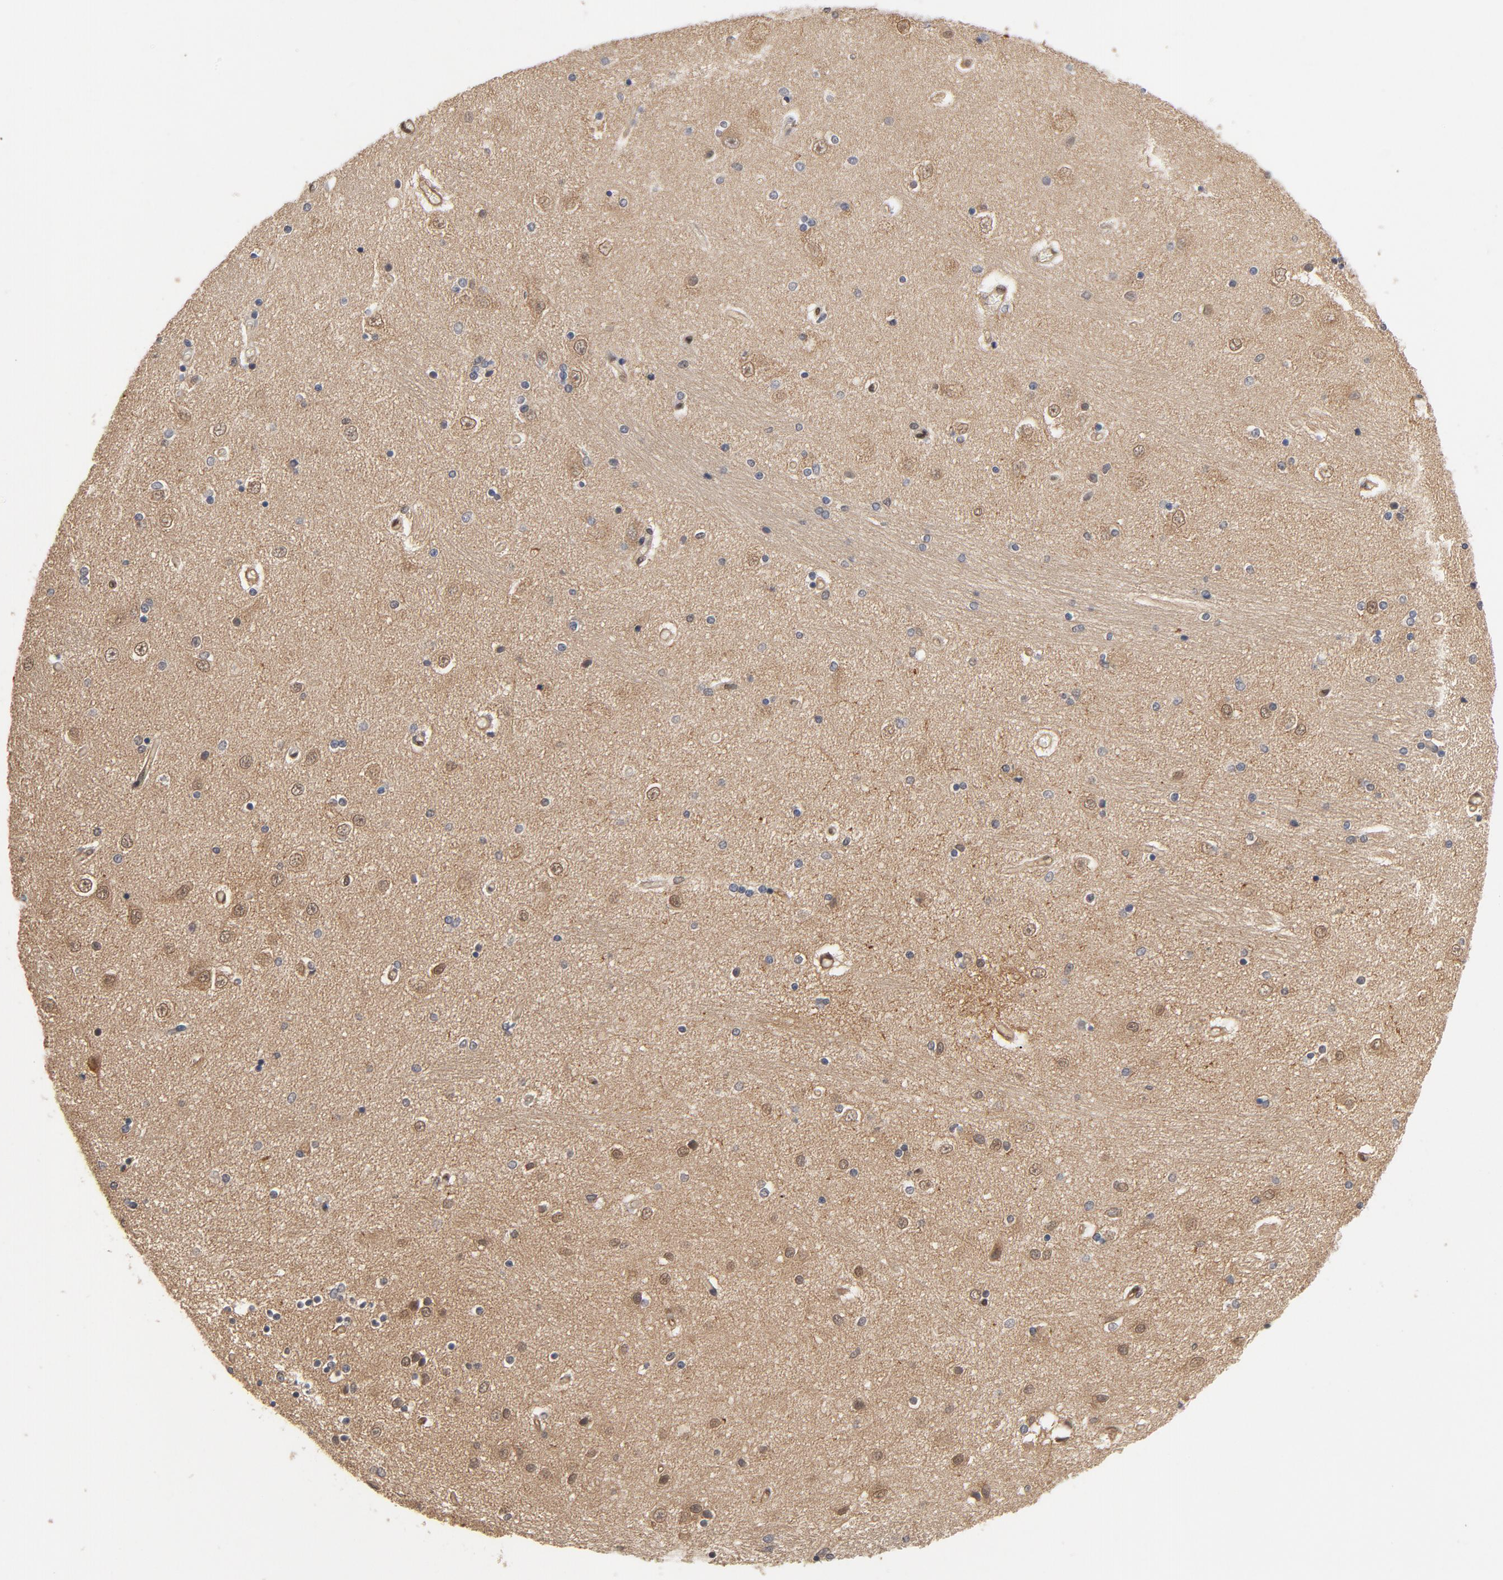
{"staining": {"intensity": "weak", "quantity": "25%-75%", "location": "nuclear"}, "tissue": "hippocampus", "cell_type": "Glial cells", "image_type": "normal", "snomed": [{"axis": "morphology", "description": "Normal tissue, NOS"}, {"axis": "topography", "description": "Hippocampus"}], "caption": "Immunohistochemistry (IHC) (DAB (3,3'-diaminobenzidine)) staining of benign hippocampus reveals weak nuclear protein staining in approximately 25%-75% of glial cells. (brown staining indicates protein expression, while blue staining denotes nuclei).", "gene": "CDC37", "patient": {"sex": "female", "age": 54}}